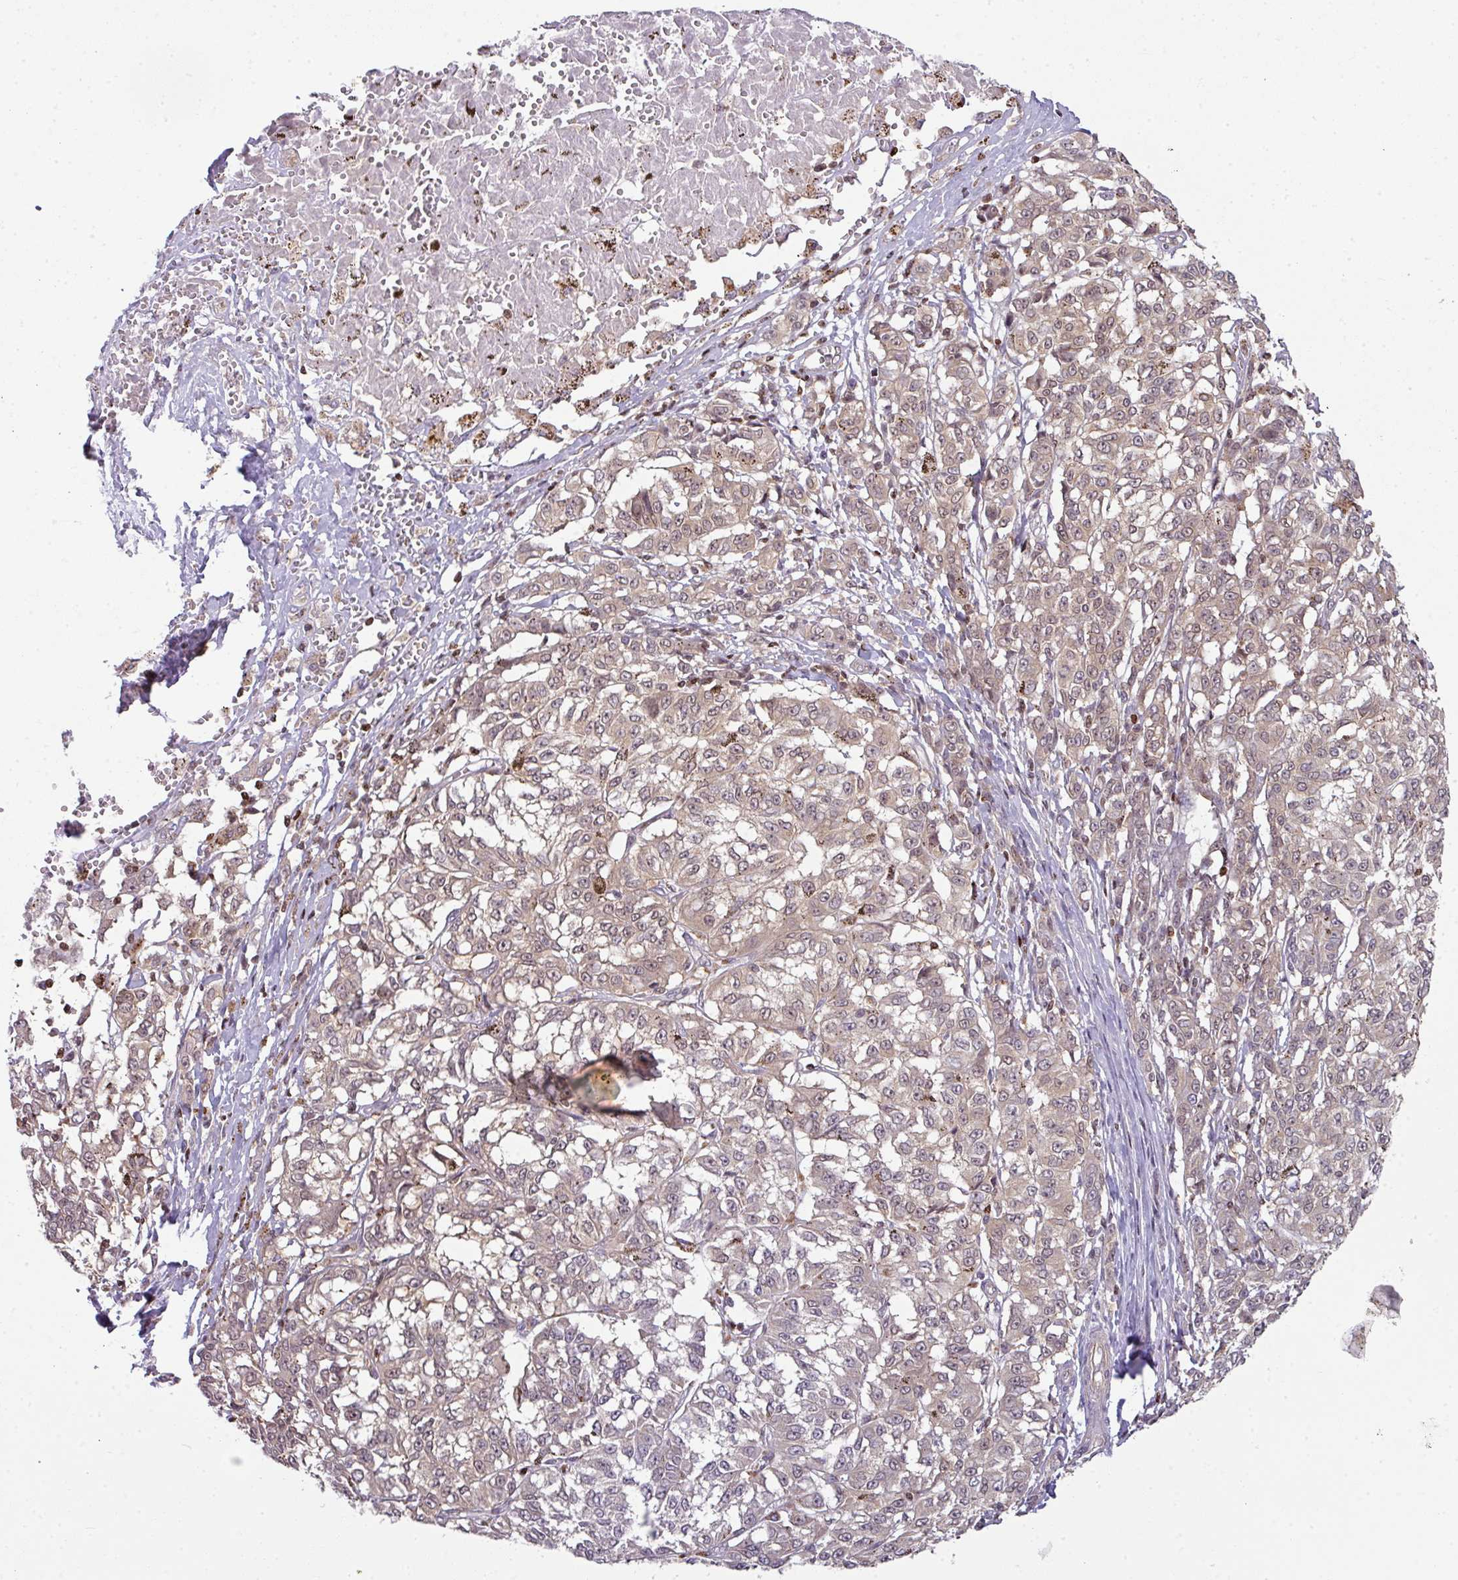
{"staining": {"intensity": "weak", "quantity": "25%-75%", "location": "cytoplasmic/membranous"}, "tissue": "melanoma", "cell_type": "Tumor cells", "image_type": "cancer", "snomed": [{"axis": "morphology", "description": "Malignant melanoma, NOS"}, {"axis": "topography", "description": "Skin"}], "caption": "A brown stain highlights weak cytoplasmic/membranous positivity of a protein in human melanoma tumor cells.", "gene": "STAT5A", "patient": {"sex": "female", "age": 72}}